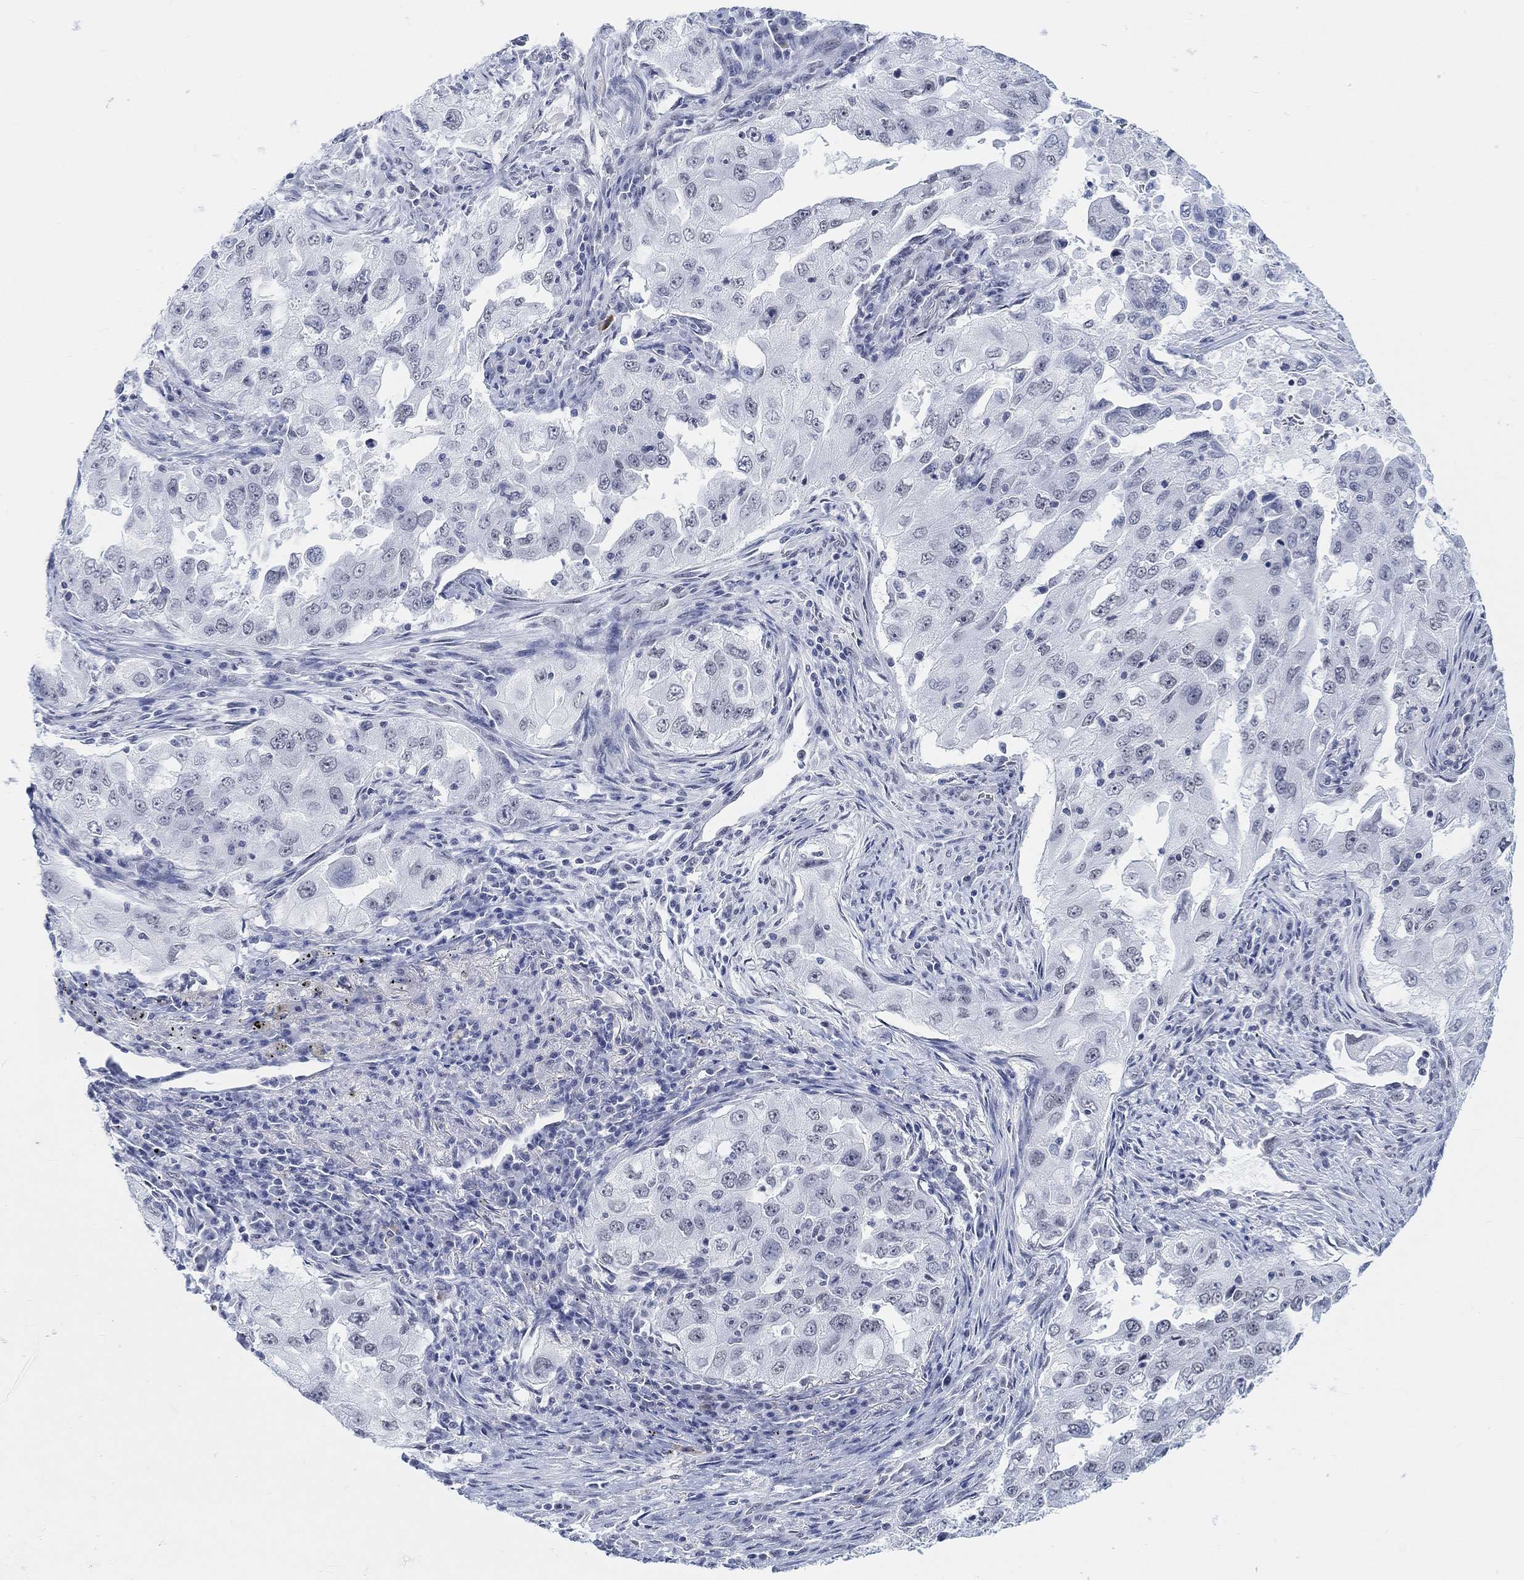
{"staining": {"intensity": "negative", "quantity": "none", "location": "none"}, "tissue": "lung cancer", "cell_type": "Tumor cells", "image_type": "cancer", "snomed": [{"axis": "morphology", "description": "Adenocarcinoma, NOS"}, {"axis": "topography", "description": "Lung"}], "caption": "A high-resolution photomicrograph shows immunohistochemistry staining of lung cancer (adenocarcinoma), which demonstrates no significant staining in tumor cells.", "gene": "PURG", "patient": {"sex": "female", "age": 61}}